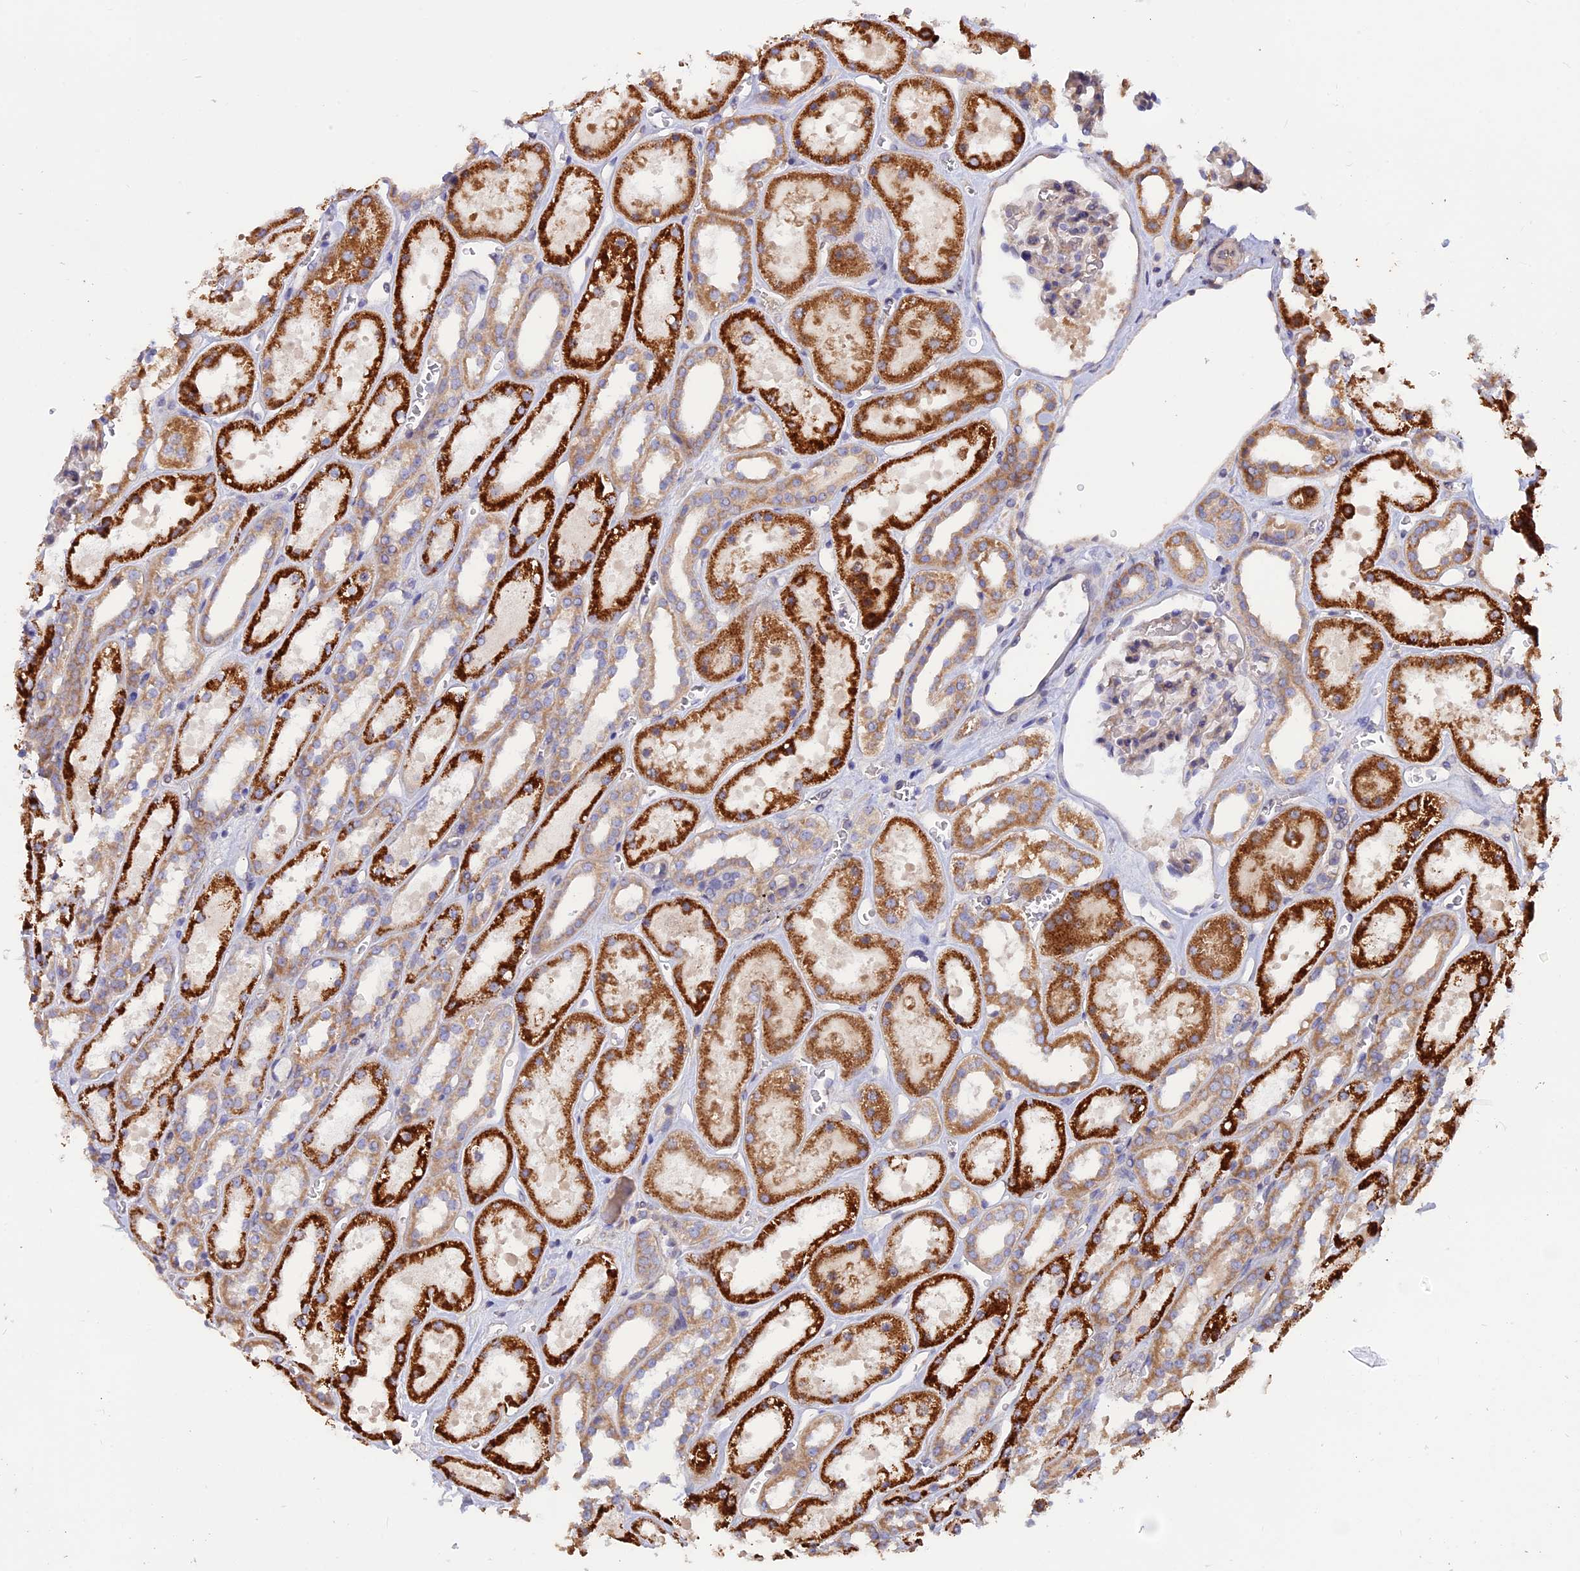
{"staining": {"intensity": "weak", "quantity": "<25%", "location": "cytoplasmic/membranous"}, "tissue": "kidney", "cell_type": "Cells in glomeruli", "image_type": "normal", "snomed": [{"axis": "morphology", "description": "Normal tissue, NOS"}, {"axis": "topography", "description": "Kidney"}], "caption": "Immunohistochemical staining of unremarkable human kidney demonstrates no significant staining in cells in glomeruli.", "gene": "HYCC1", "patient": {"sex": "female", "age": 41}}